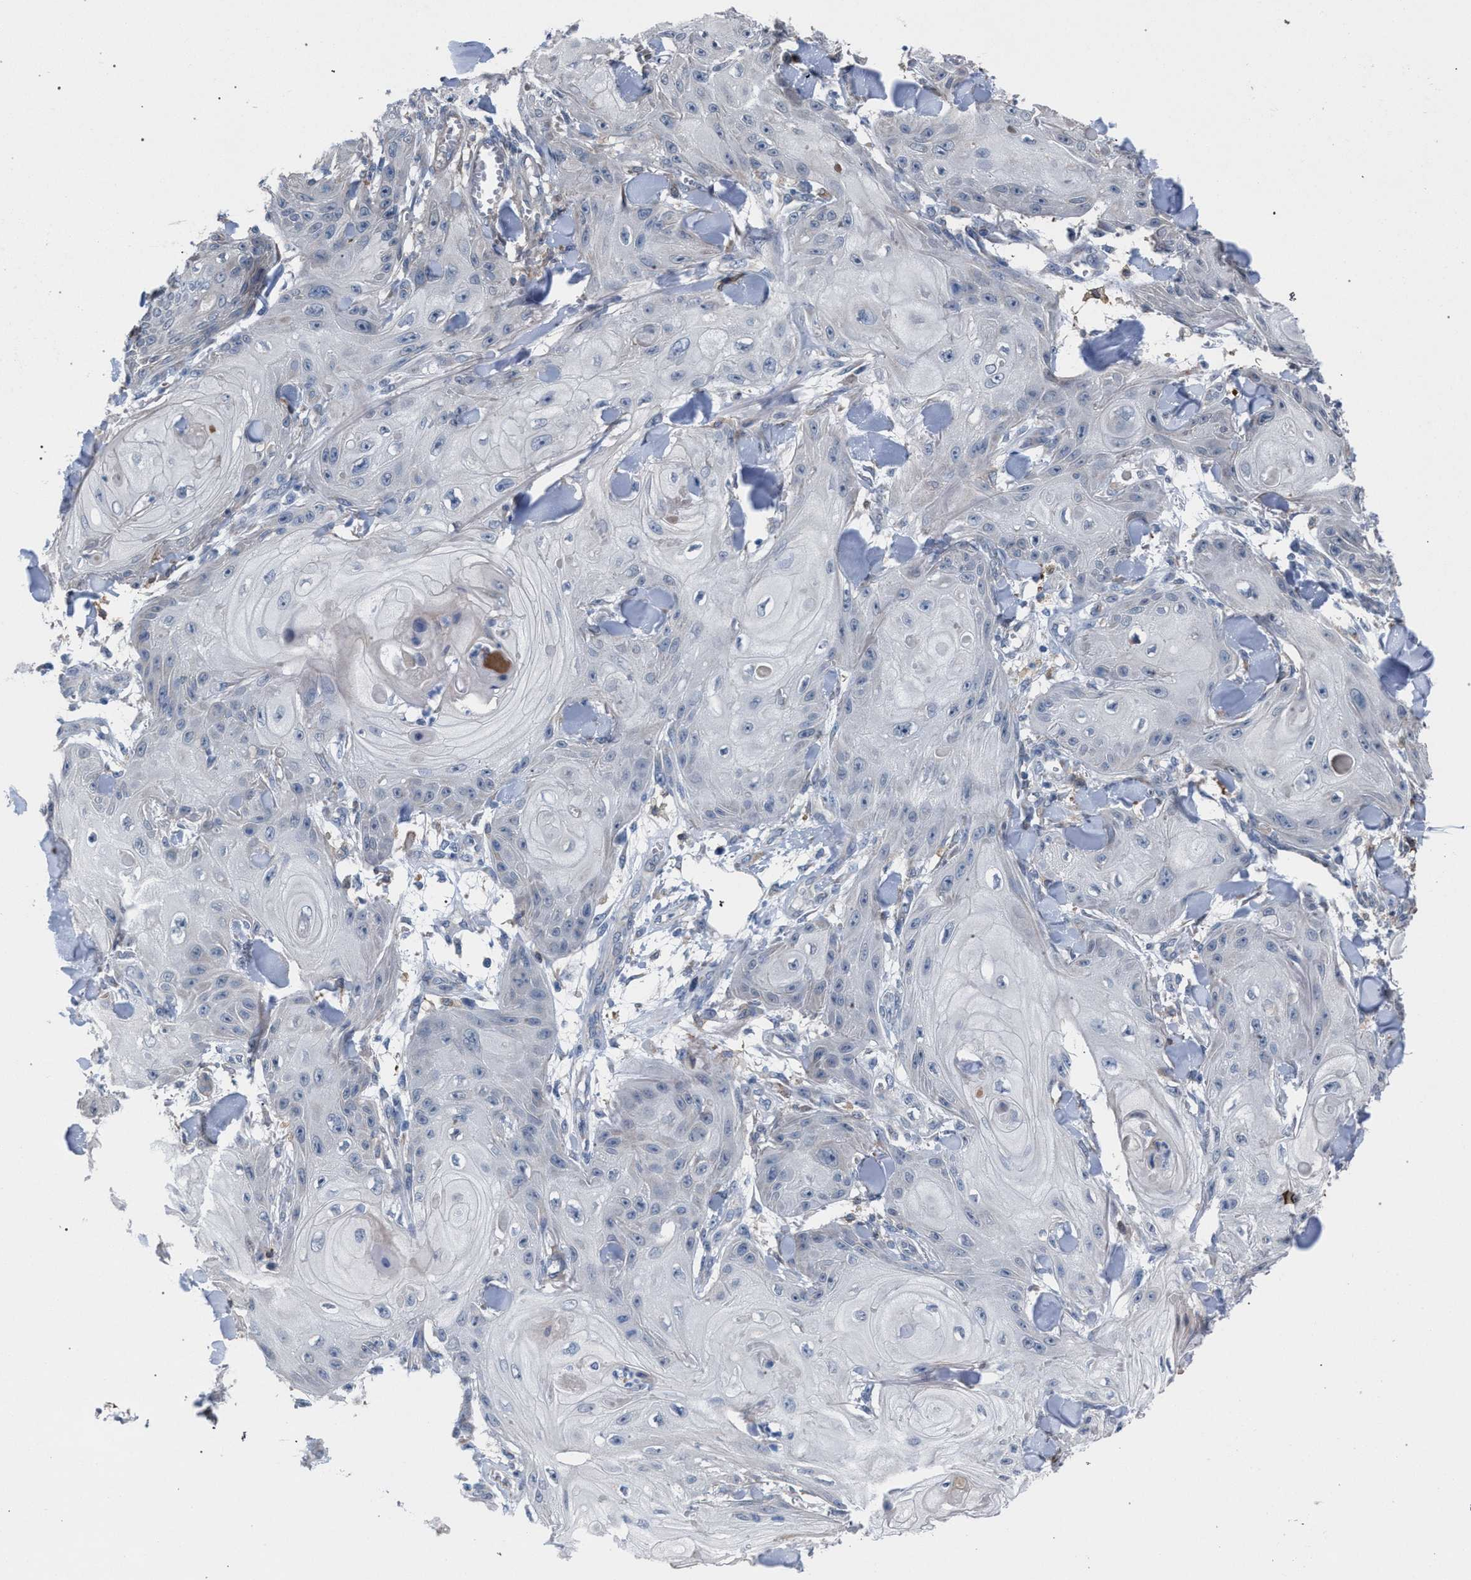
{"staining": {"intensity": "negative", "quantity": "none", "location": "none"}, "tissue": "skin cancer", "cell_type": "Tumor cells", "image_type": "cancer", "snomed": [{"axis": "morphology", "description": "Squamous cell carcinoma, NOS"}, {"axis": "topography", "description": "Skin"}], "caption": "Tumor cells are negative for protein expression in human squamous cell carcinoma (skin).", "gene": "RNF135", "patient": {"sex": "male", "age": 74}}